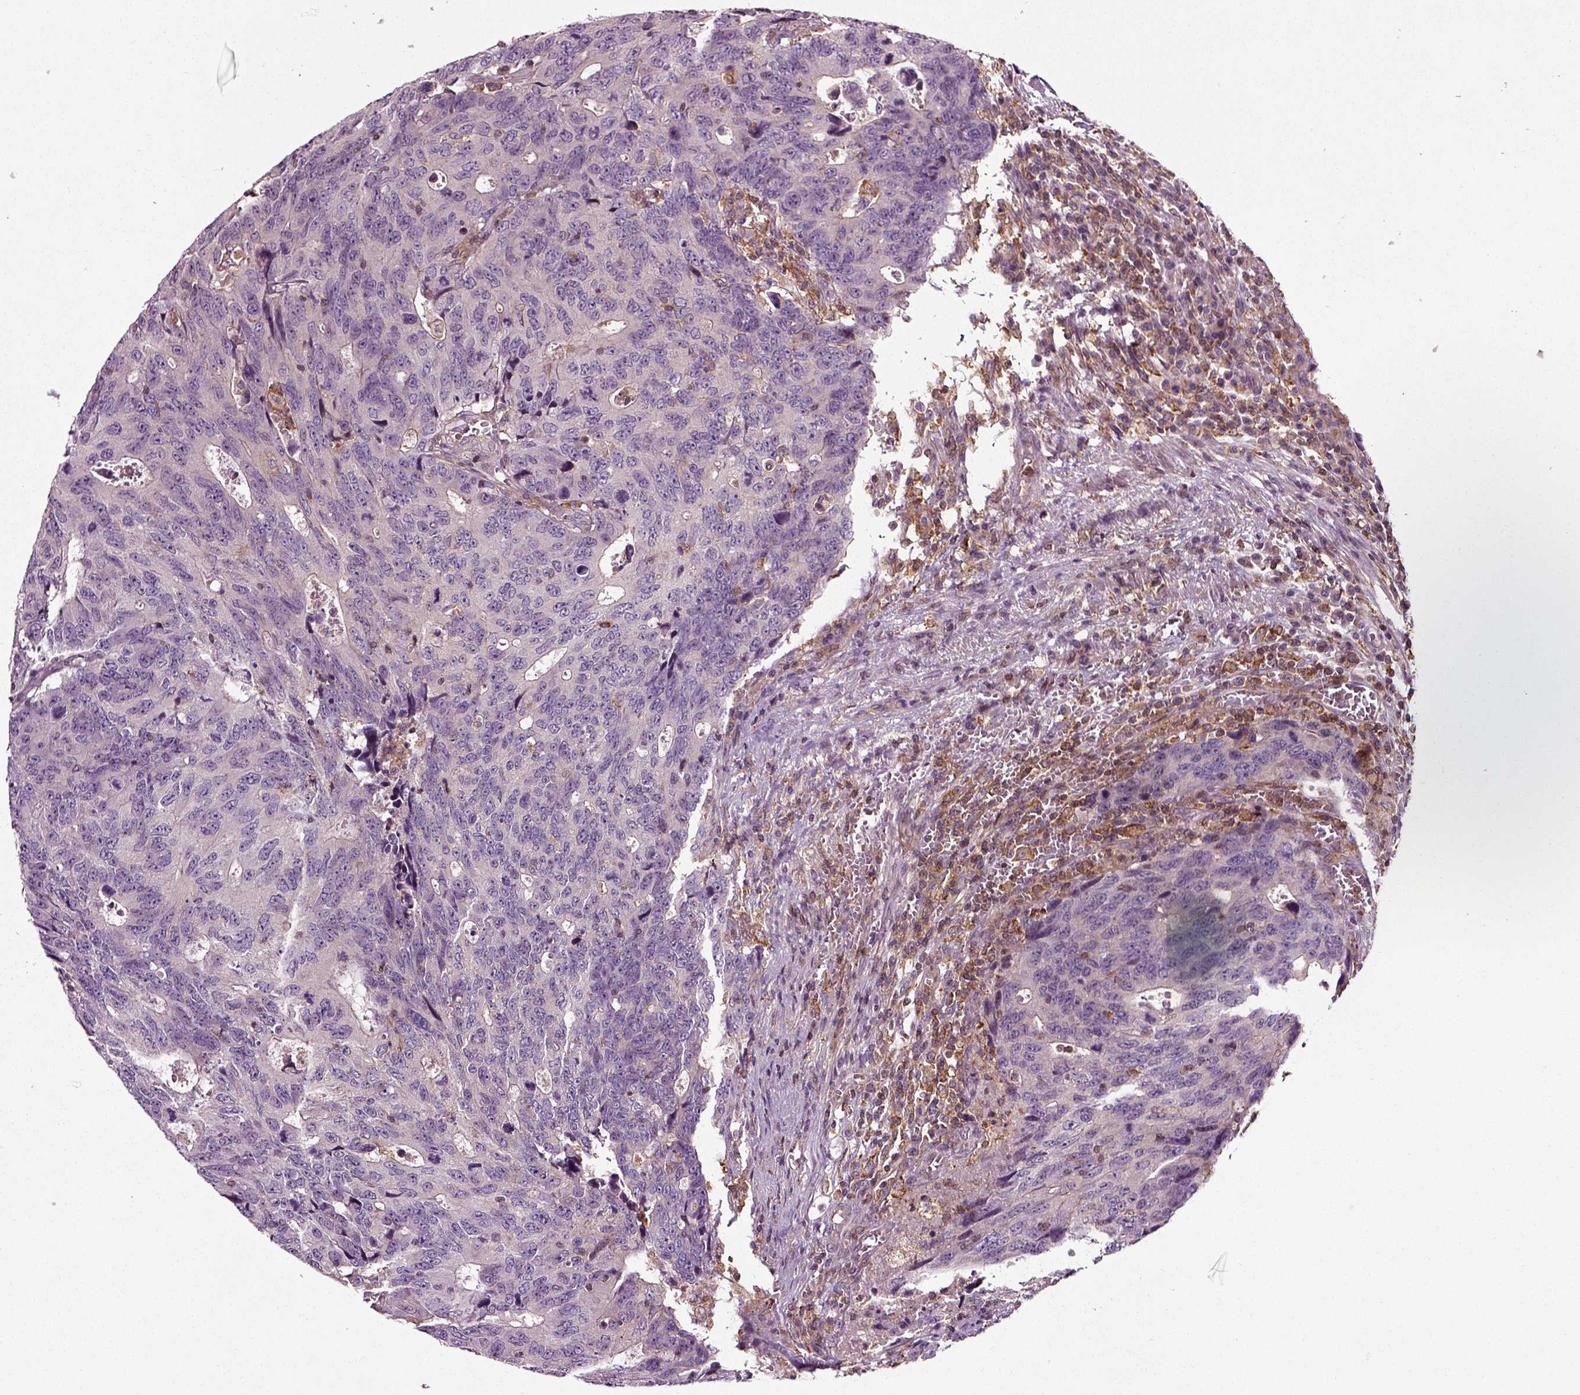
{"staining": {"intensity": "negative", "quantity": "none", "location": "none"}, "tissue": "colorectal cancer", "cell_type": "Tumor cells", "image_type": "cancer", "snomed": [{"axis": "morphology", "description": "Adenocarcinoma, NOS"}, {"axis": "topography", "description": "Colon"}], "caption": "DAB immunohistochemical staining of human adenocarcinoma (colorectal) demonstrates no significant staining in tumor cells.", "gene": "RHOF", "patient": {"sex": "female", "age": 77}}